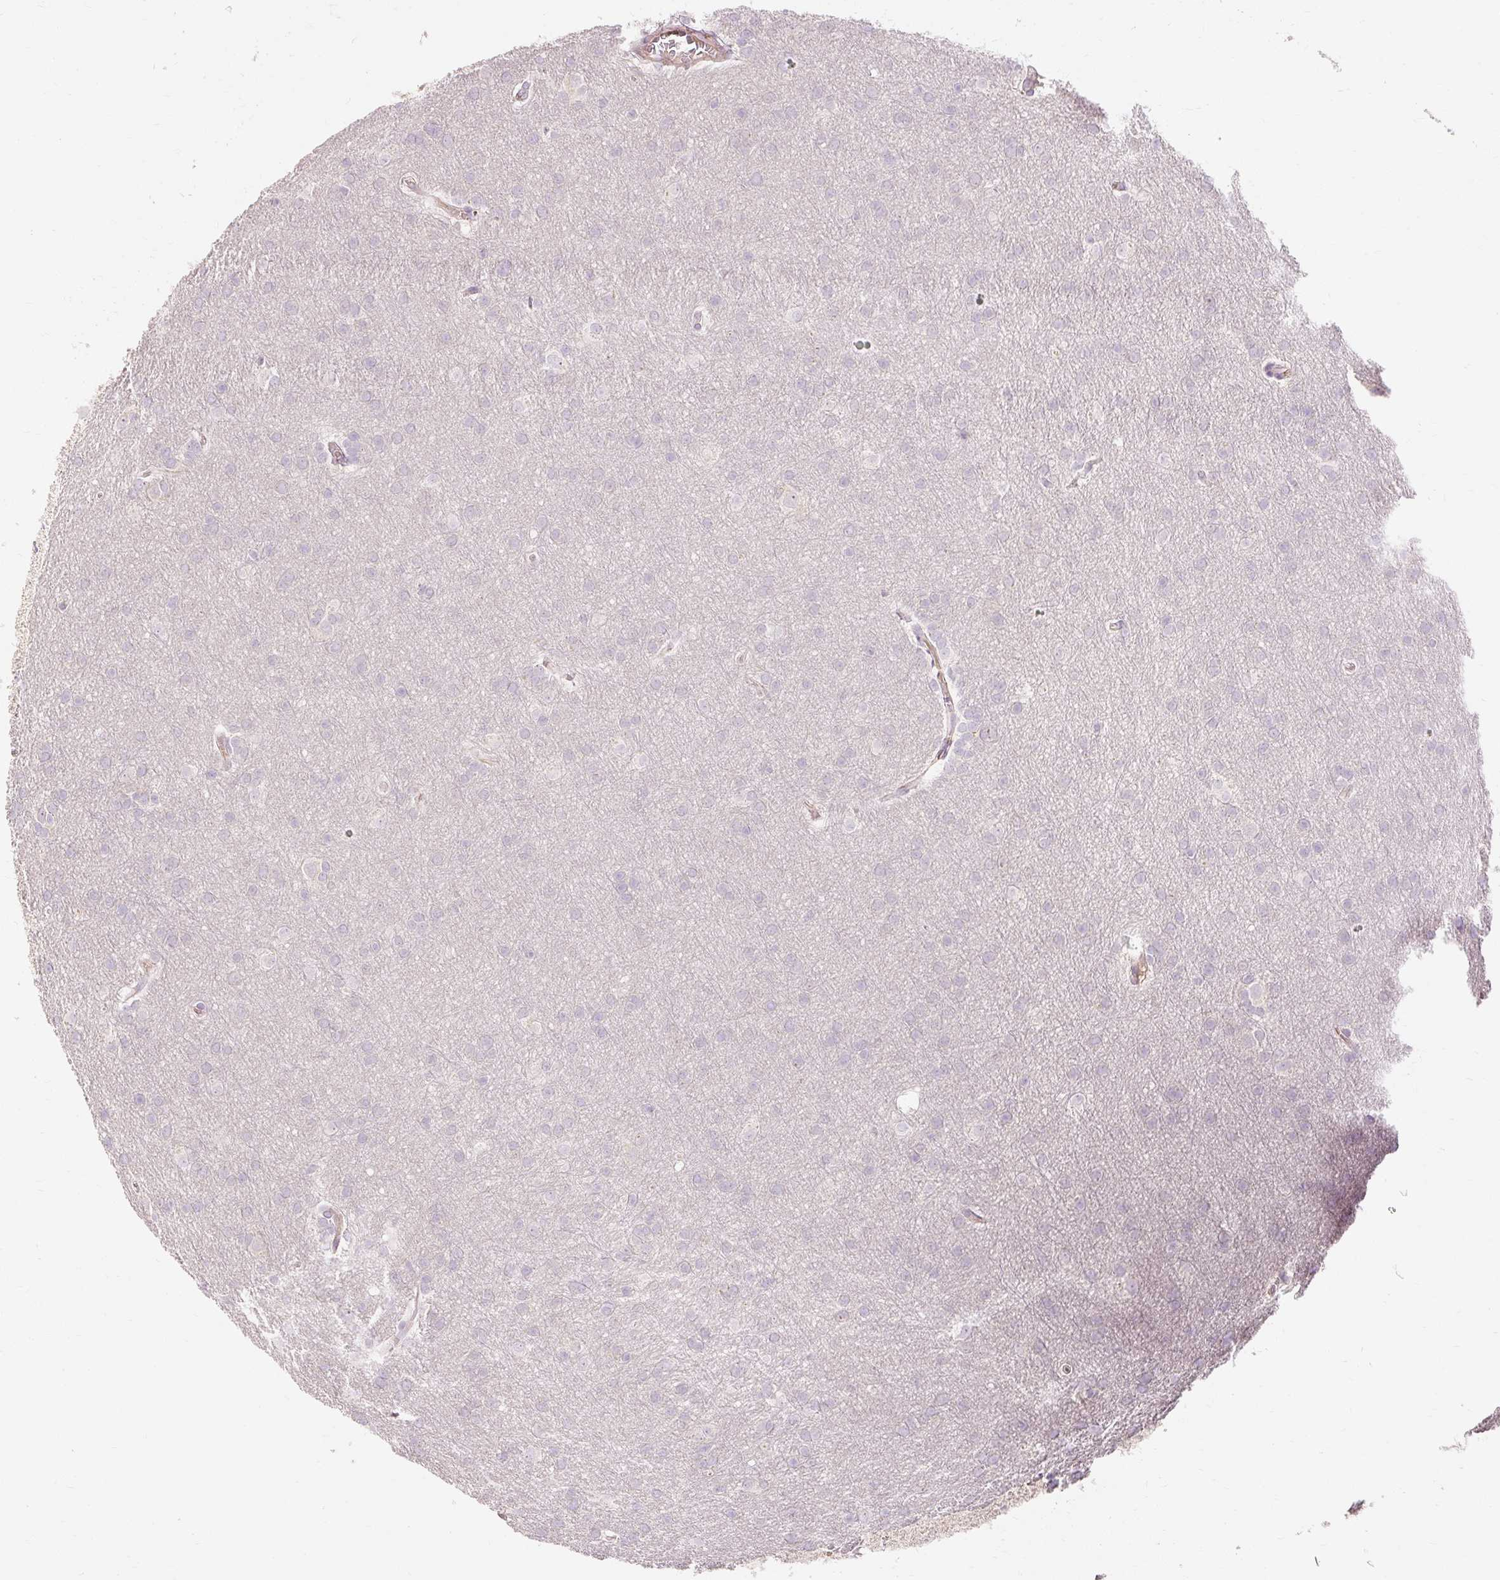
{"staining": {"intensity": "negative", "quantity": "none", "location": "none"}, "tissue": "glioma", "cell_type": "Tumor cells", "image_type": "cancer", "snomed": [{"axis": "morphology", "description": "Glioma, malignant, High grade"}, {"axis": "topography", "description": "Brain"}], "caption": "The IHC image has no significant staining in tumor cells of malignant glioma (high-grade) tissue.", "gene": "CAPN3", "patient": {"sex": "male", "age": 53}}